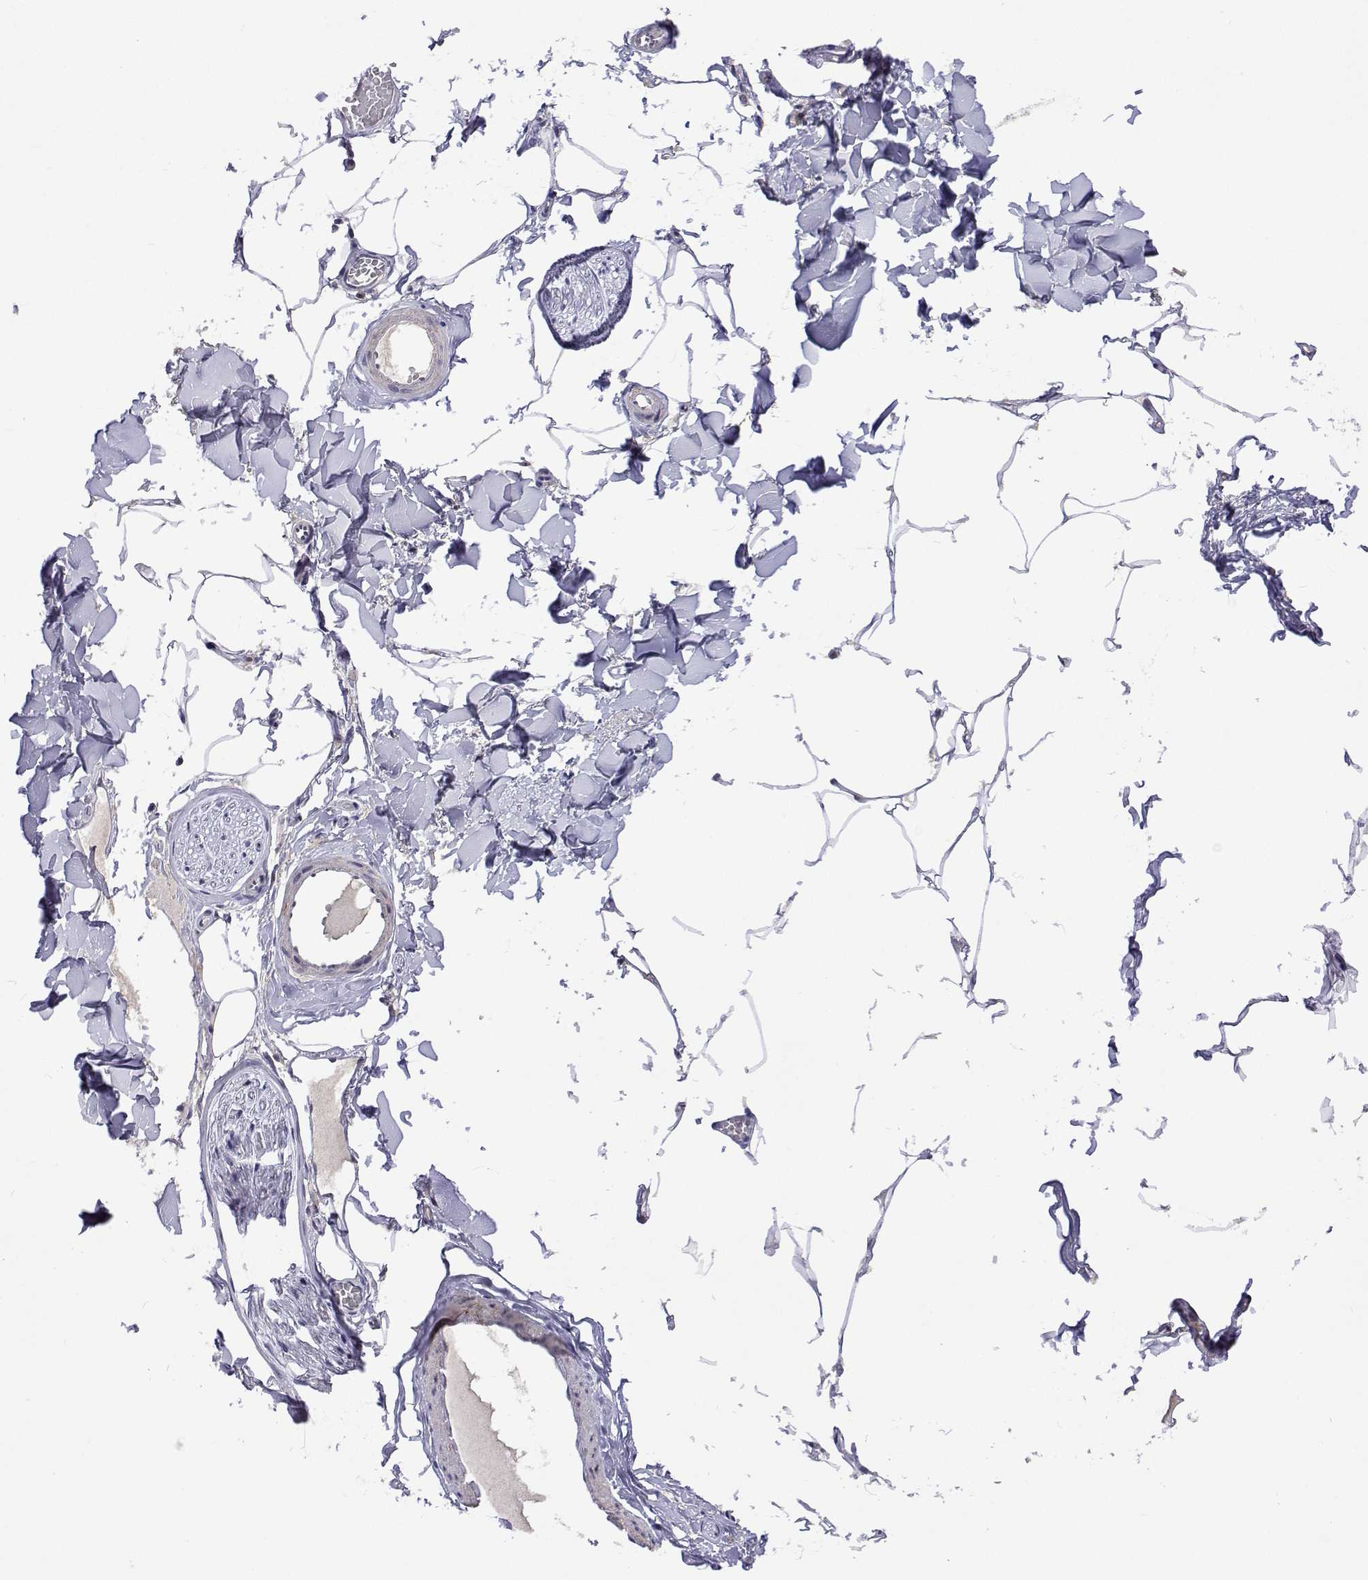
{"staining": {"intensity": "negative", "quantity": "none", "location": "none"}, "tissue": "adipose tissue", "cell_type": "Adipocytes", "image_type": "normal", "snomed": [{"axis": "morphology", "description": "Normal tissue, NOS"}, {"axis": "topography", "description": "Skin"}, {"axis": "topography", "description": "Peripheral nerve tissue"}], "caption": "This histopathology image is of benign adipose tissue stained with IHC to label a protein in brown with the nuclei are counter-stained blue. There is no positivity in adipocytes. Nuclei are stained in blue.", "gene": "NHP2", "patient": {"sex": "female", "age": 45}}